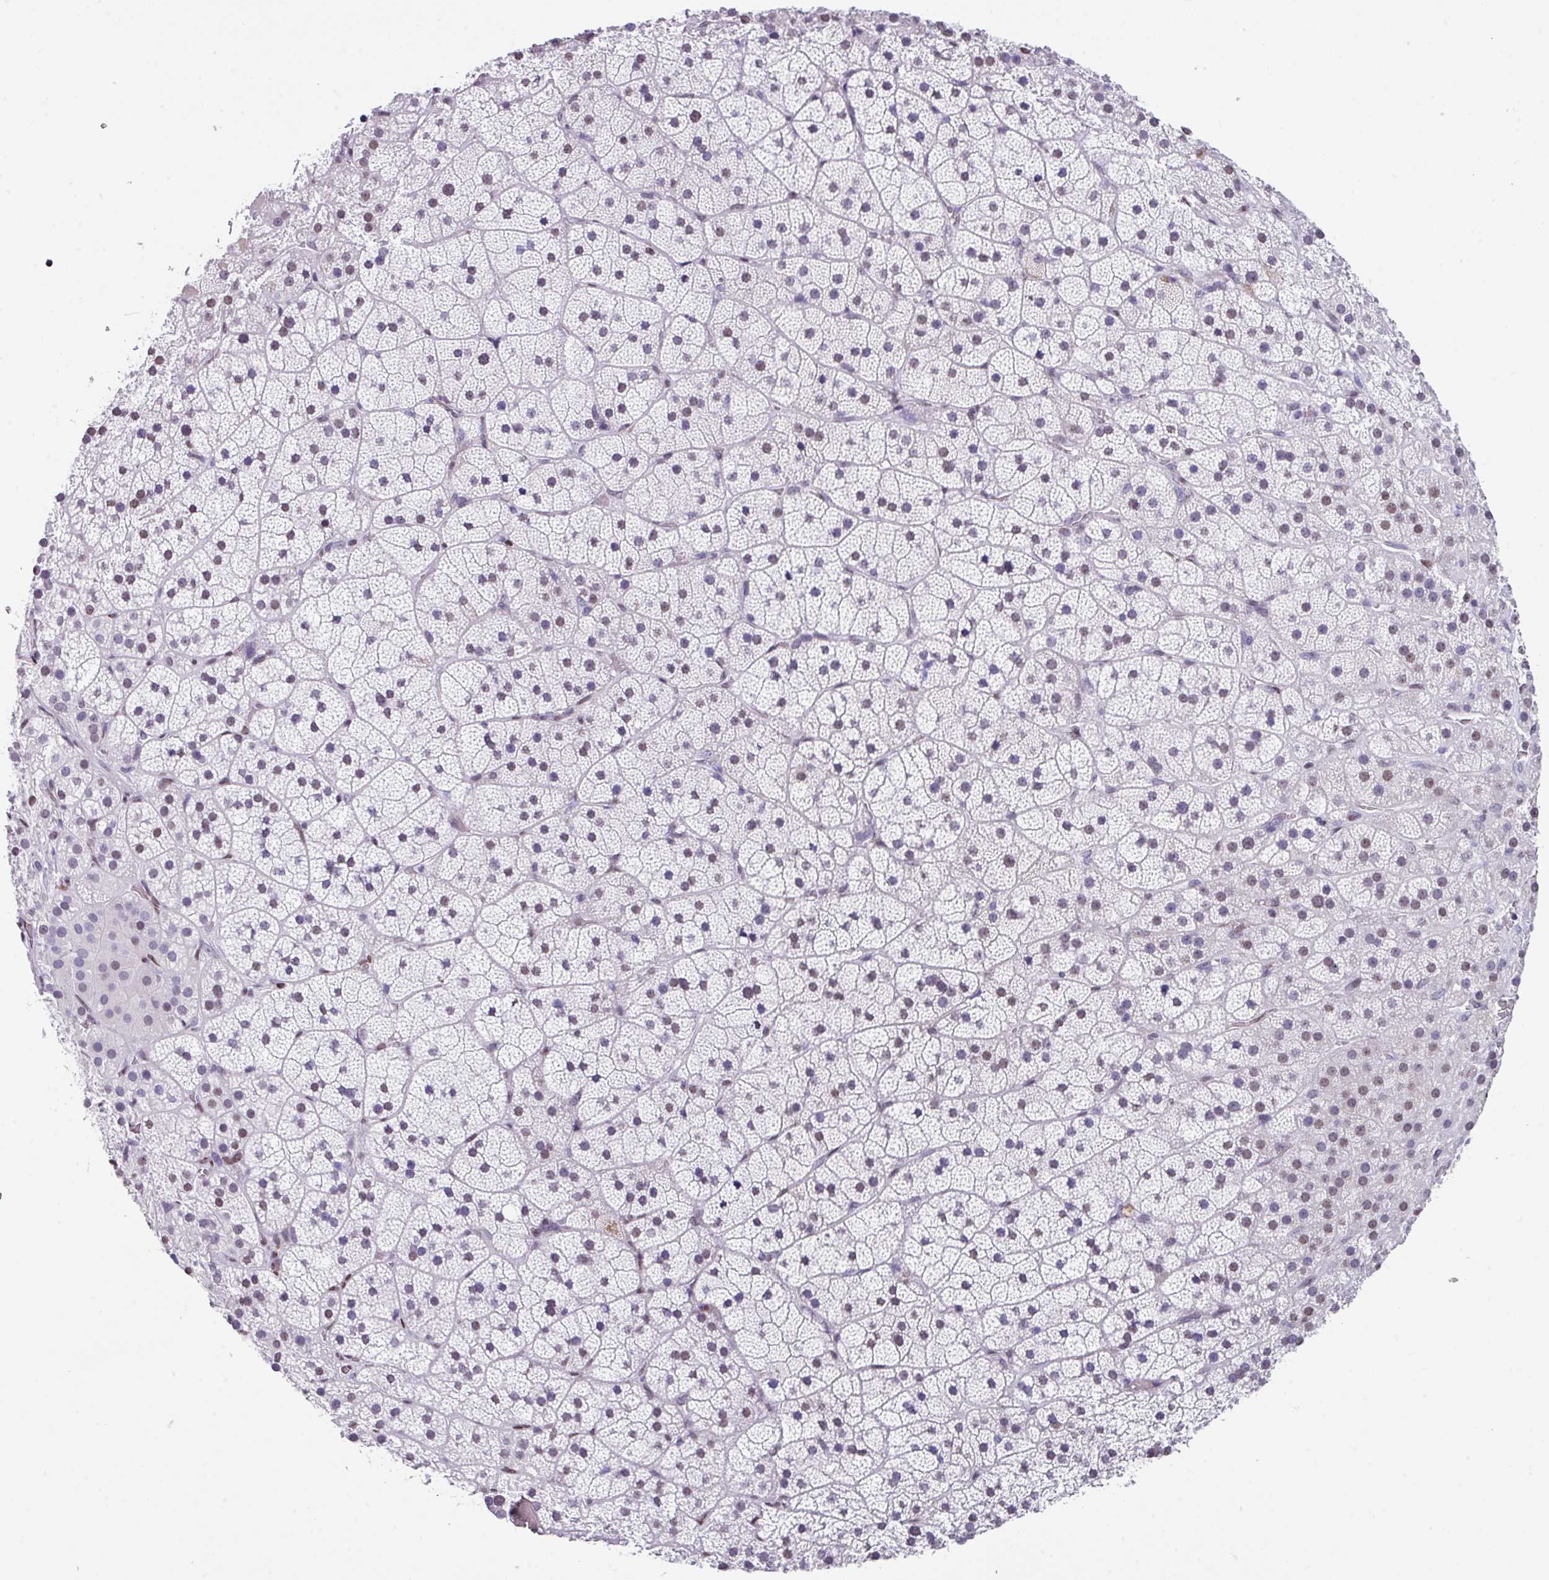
{"staining": {"intensity": "moderate", "quantity": "25%-75%", "location": "nuclear"}, "tissue": "adrenal gland", "cell_type": "Glandular cells", "image_type": "normal", "snomed": [{"axis": "morphology", "description": "Normal tissue, NOS"}, {"axis": "topography", "description": "Adrenal gland"}], "caption": "A photomicrograph of human adrenal gland stained for a protein shows moderate nuclear brown staining in glandular cells.", "gene": "TCF3", "patient": {"sex": "male", "age": 57}}